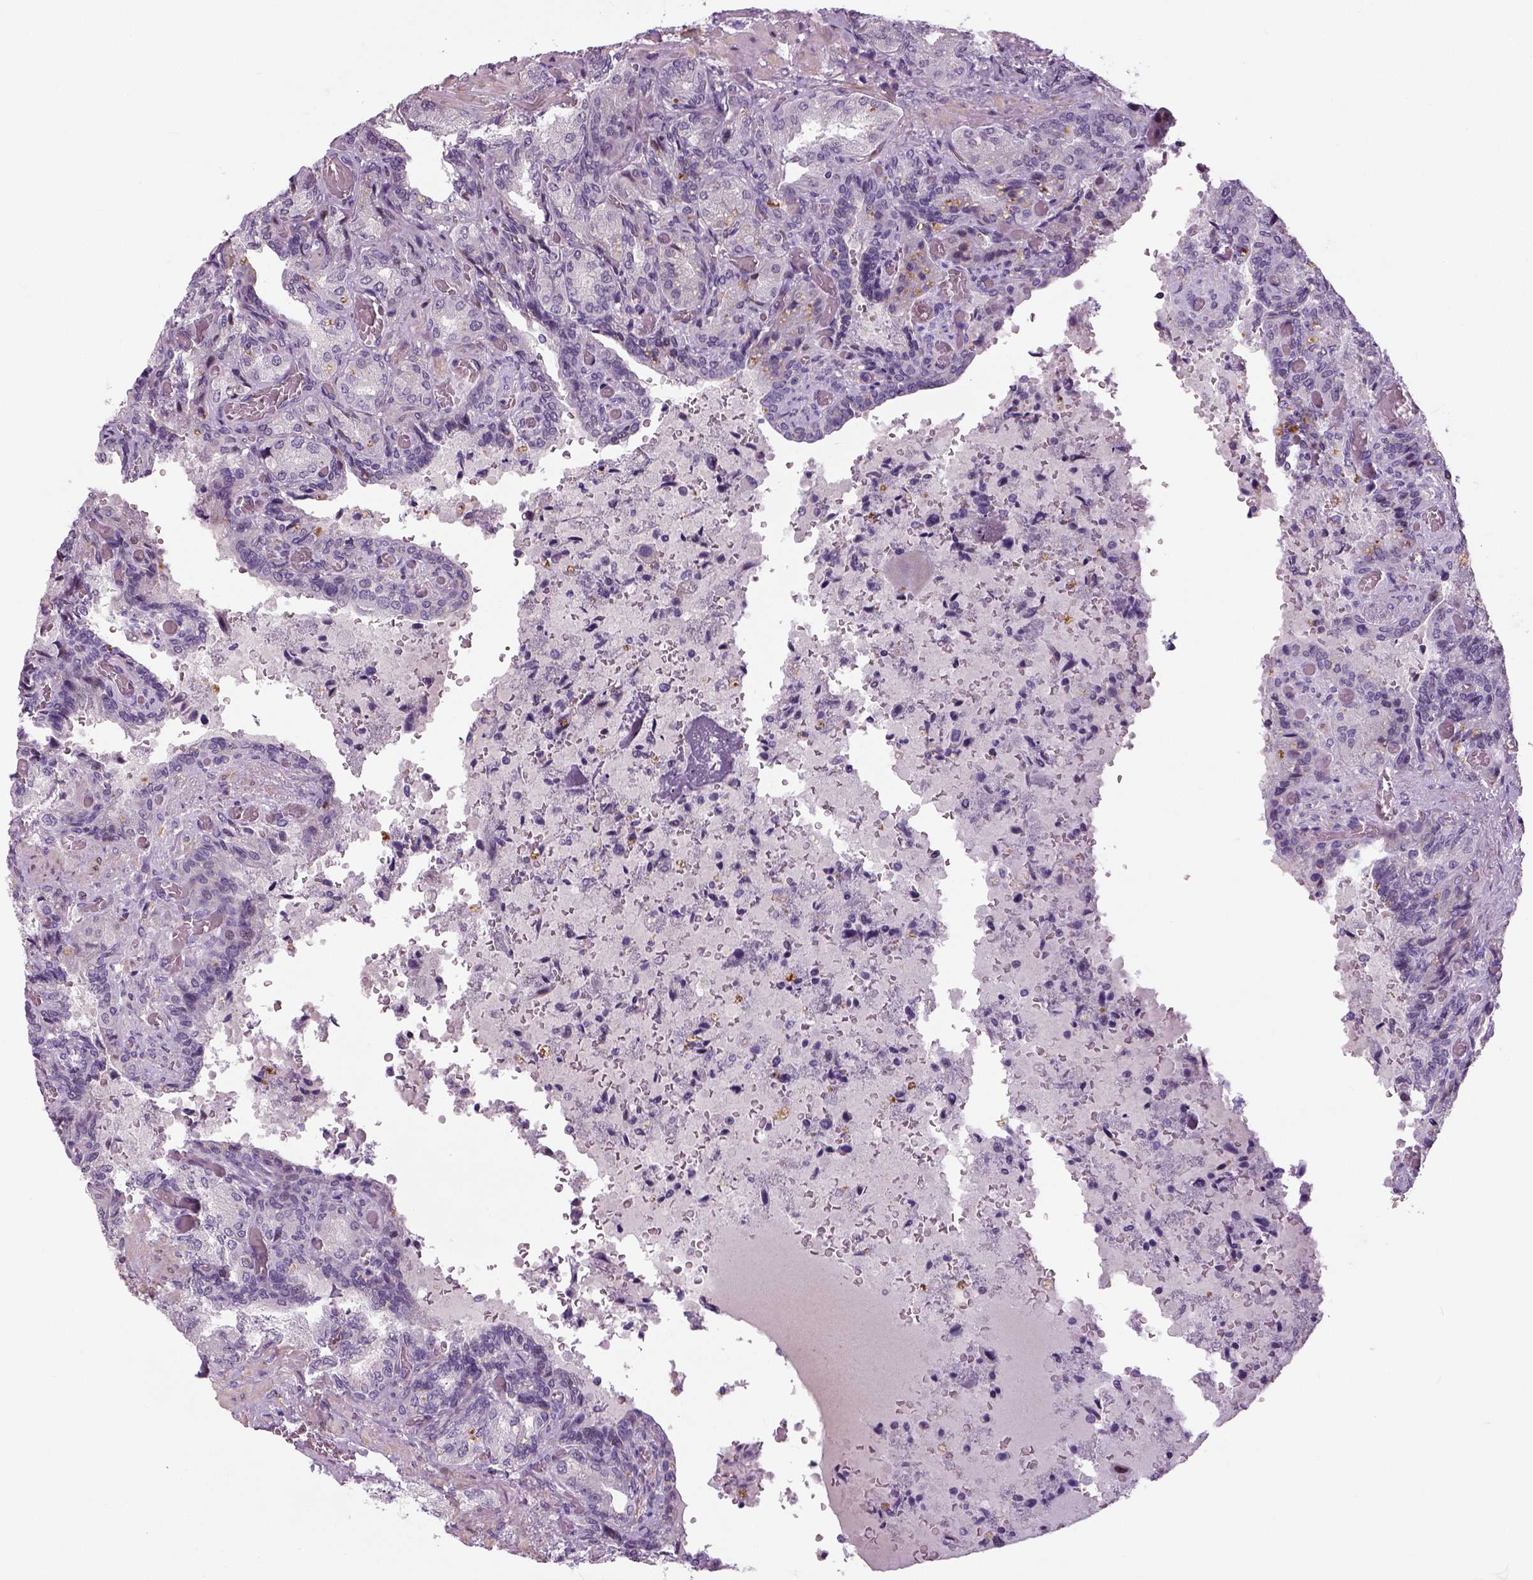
{"staining": {"intensity": "negative", "quantity": "none", "location": "none"}, "tissue": "seminal vesicle", "cell_type": "Glandular cells", "image_type": "normal", "snomed": [{"axis": "morphology", "description": "Normal tissue, NOS"}, {"axis": "topography", "description": "Seminal veicle"}], "caption": "Immunohistochemical staining of unremarkable seminal vesicle shows no significant positivity in glandular cells.", "gene": "NECAB1", "patient": {"sex": "male", "age": 68}}